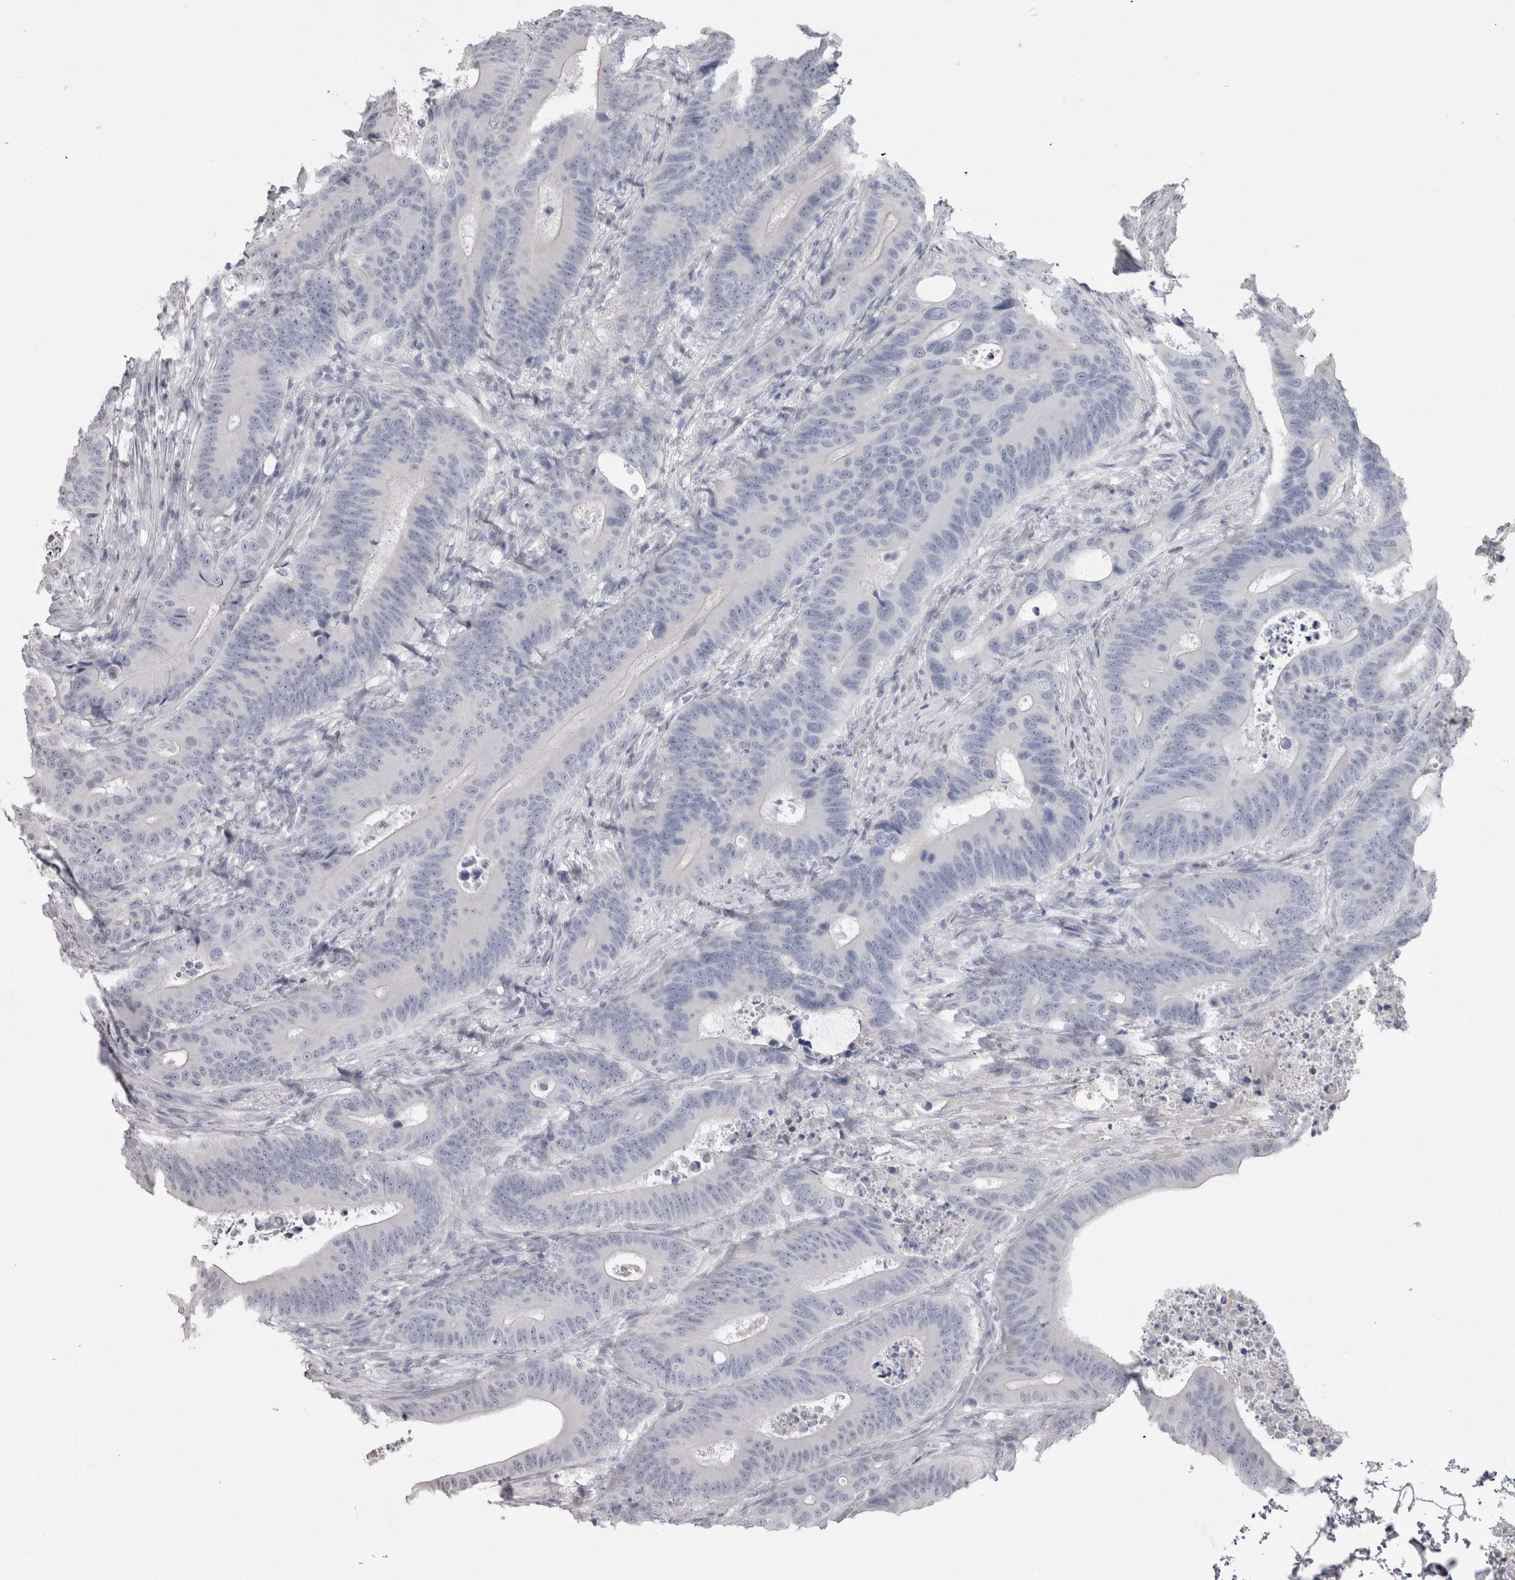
{"staining": {"intensity": "negative", "quantity": "none", "location": "none"}, "tissue": "colorectal cancer", "cell_type": "Tumor cells", "image_type": "cancer", "snomed": [{"axis": "morphology", "description": "Adenocarcinoma, NOS"}, {"axis": "topography", "description": "Colon"}], "caption": "DAB immunohistochemical staining of colorectal adenocarcinoma shows no significant staining in tumor cells.", "gene": "ADAM2", "patient": {"sex": "male", "age": 83}}